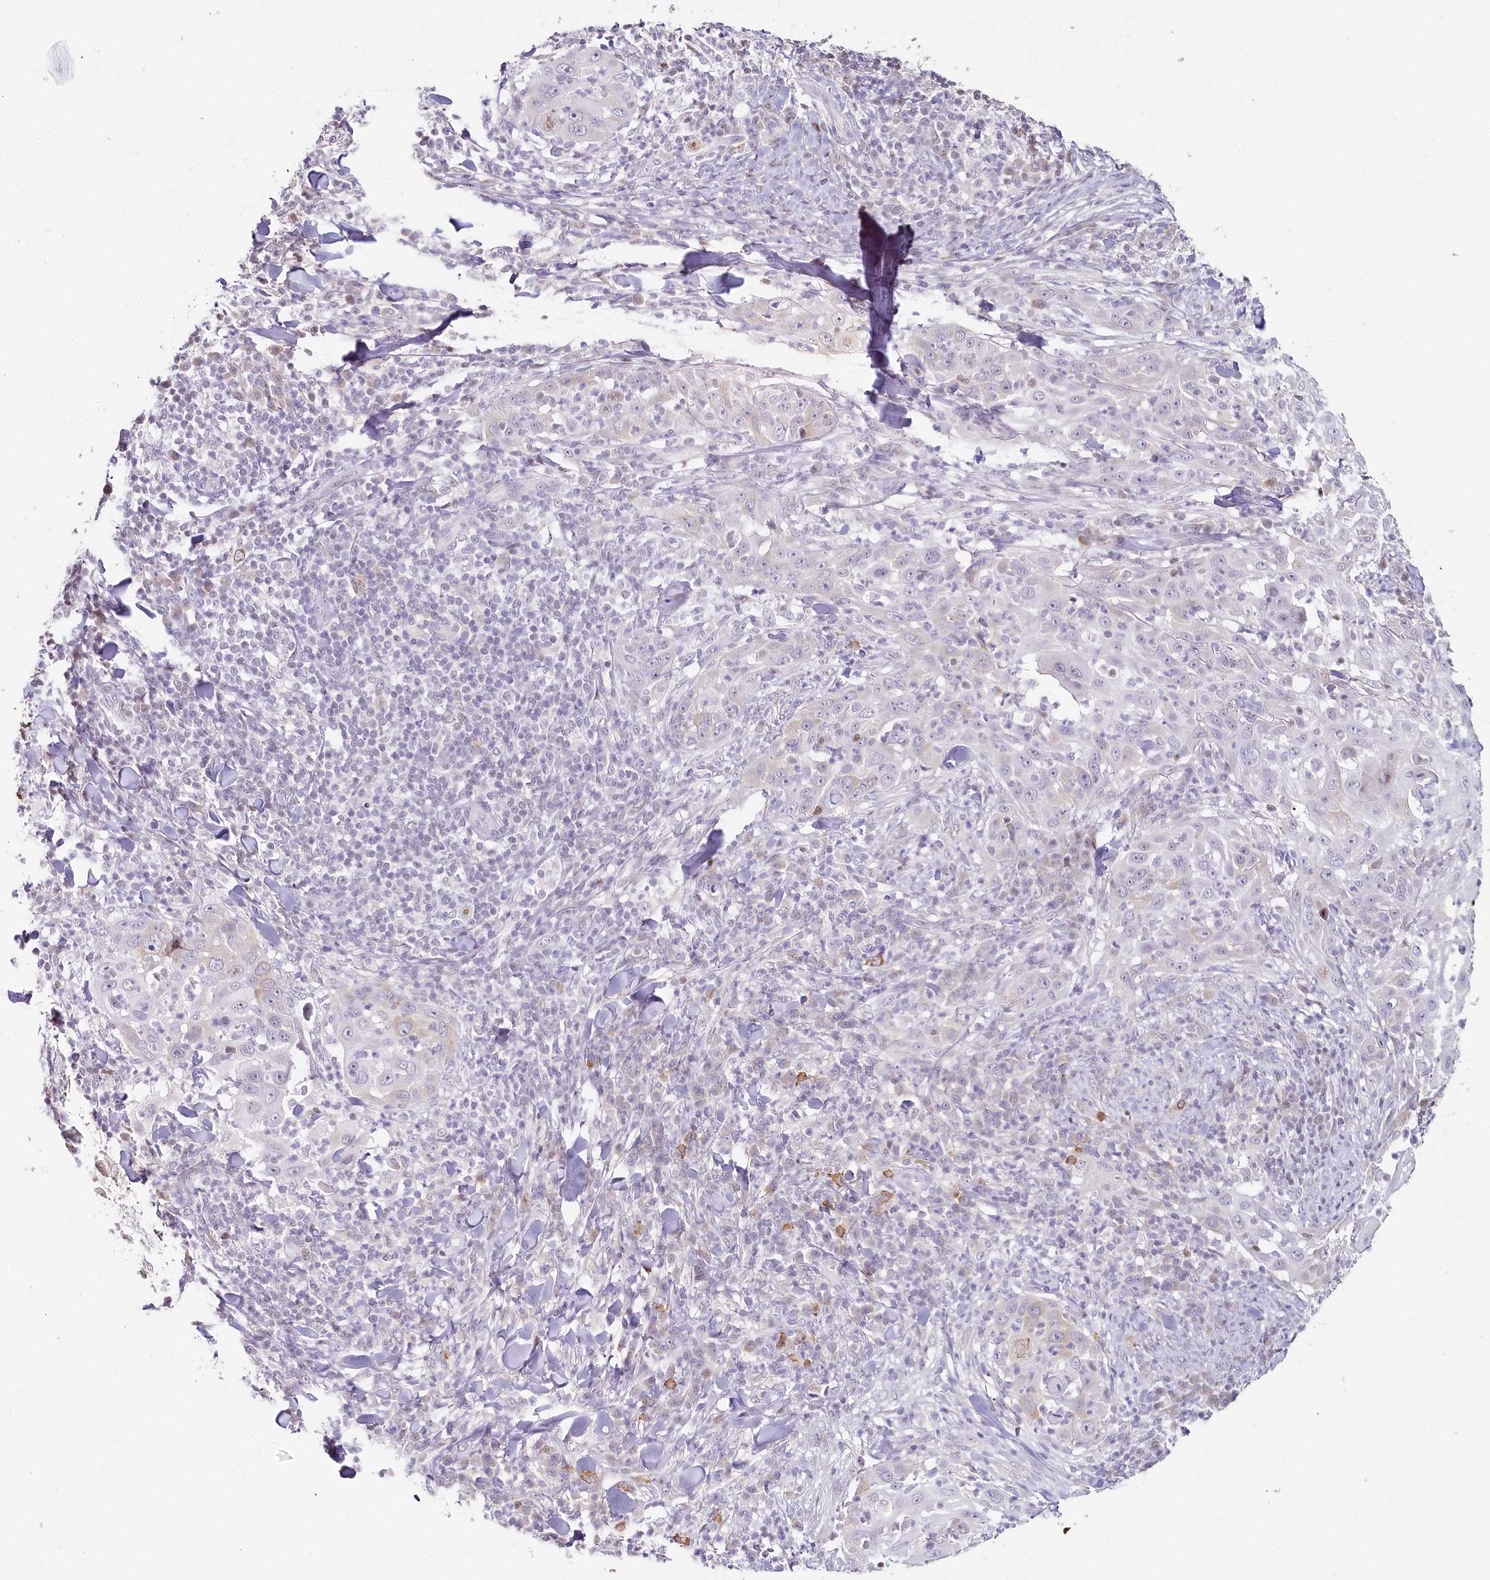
{"staining": {"intensity": "negative", "quantity": "none", "location": "none"}, "tissue": "skin cancer", "cell_type": "Tumor cells", "image_type": "cancer", "snomed": [{"axis": "morphology", "description": "Squamous cell carcinoma, NOS"}, {"axis": "topography", "description": "Skin"}], "caption": "Immunohistochemistry micrograph of neoplastic tissue: human skin cancer (squamous cell carcinoma) stained with DAB displays no significant protein staining in tumor cells. (Brightfield microscopy of DAB immunohistochemistry (IHC) at high magnification).", "gene": "HPD", "patient": {"sex": "female", "age": 44}}